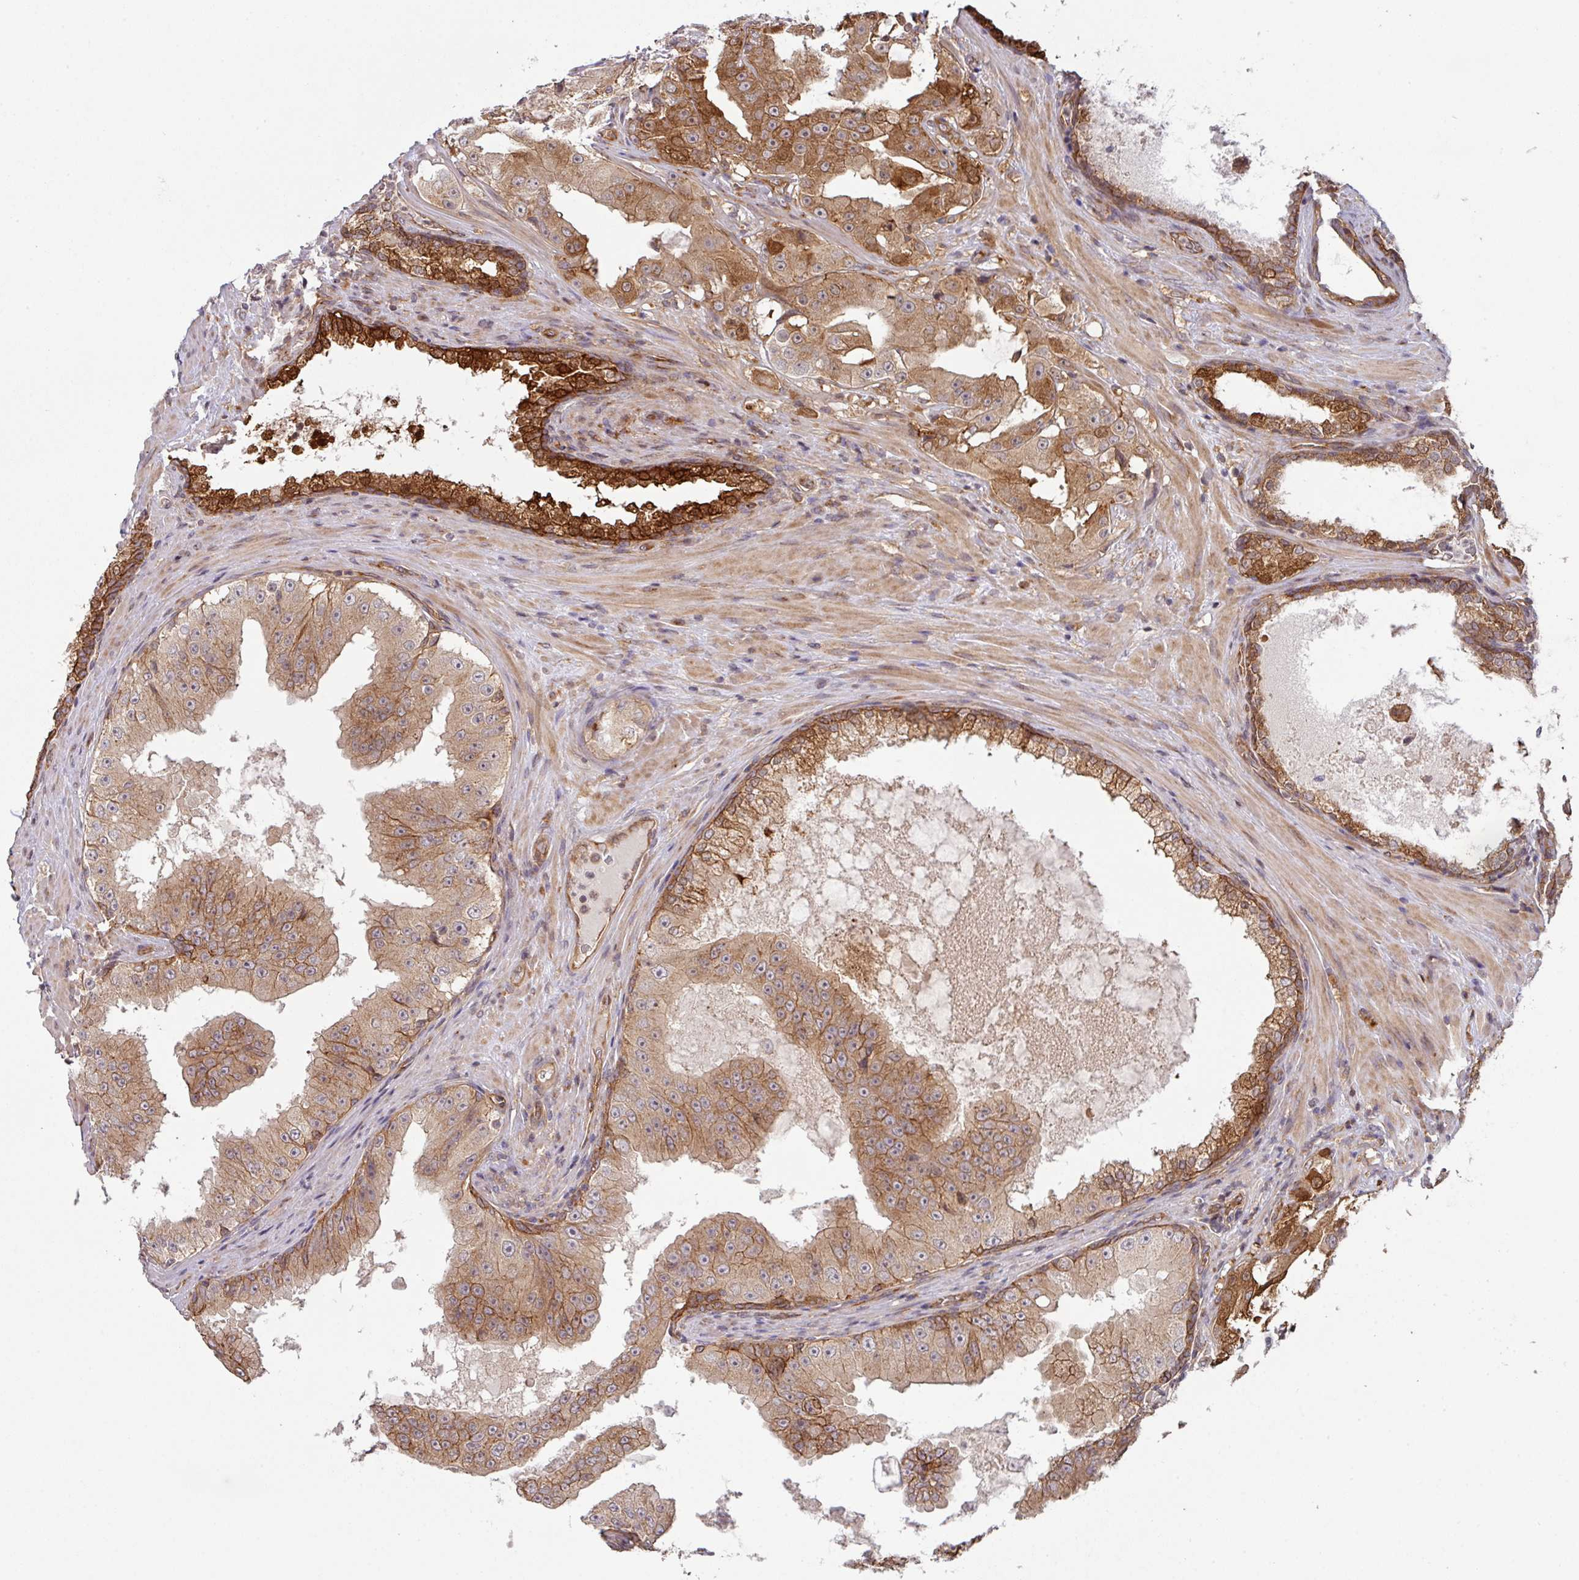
{"staining": {"intensity": "moderate", "quantity": ">75%", "location": "cytoplasmic/membranous"}, "tissue": "prostate cancer", "cell_type": "Tumor cells", "image_type": "cancer", "snomed": [{"axis": "morphology", "description": "Adenocarcinoma, High grade"}, {"axis": "topography", "description": "Prostate"}], "caption": "A medium amount of moderate cytoplasmic/membranous positivity is identified in approximately >75% of tumor cells in high-grade adenocarcinoma (prostate) tissue.", "gene": "CYFIP2", "patient": {"sex": "male", "age": 73}}